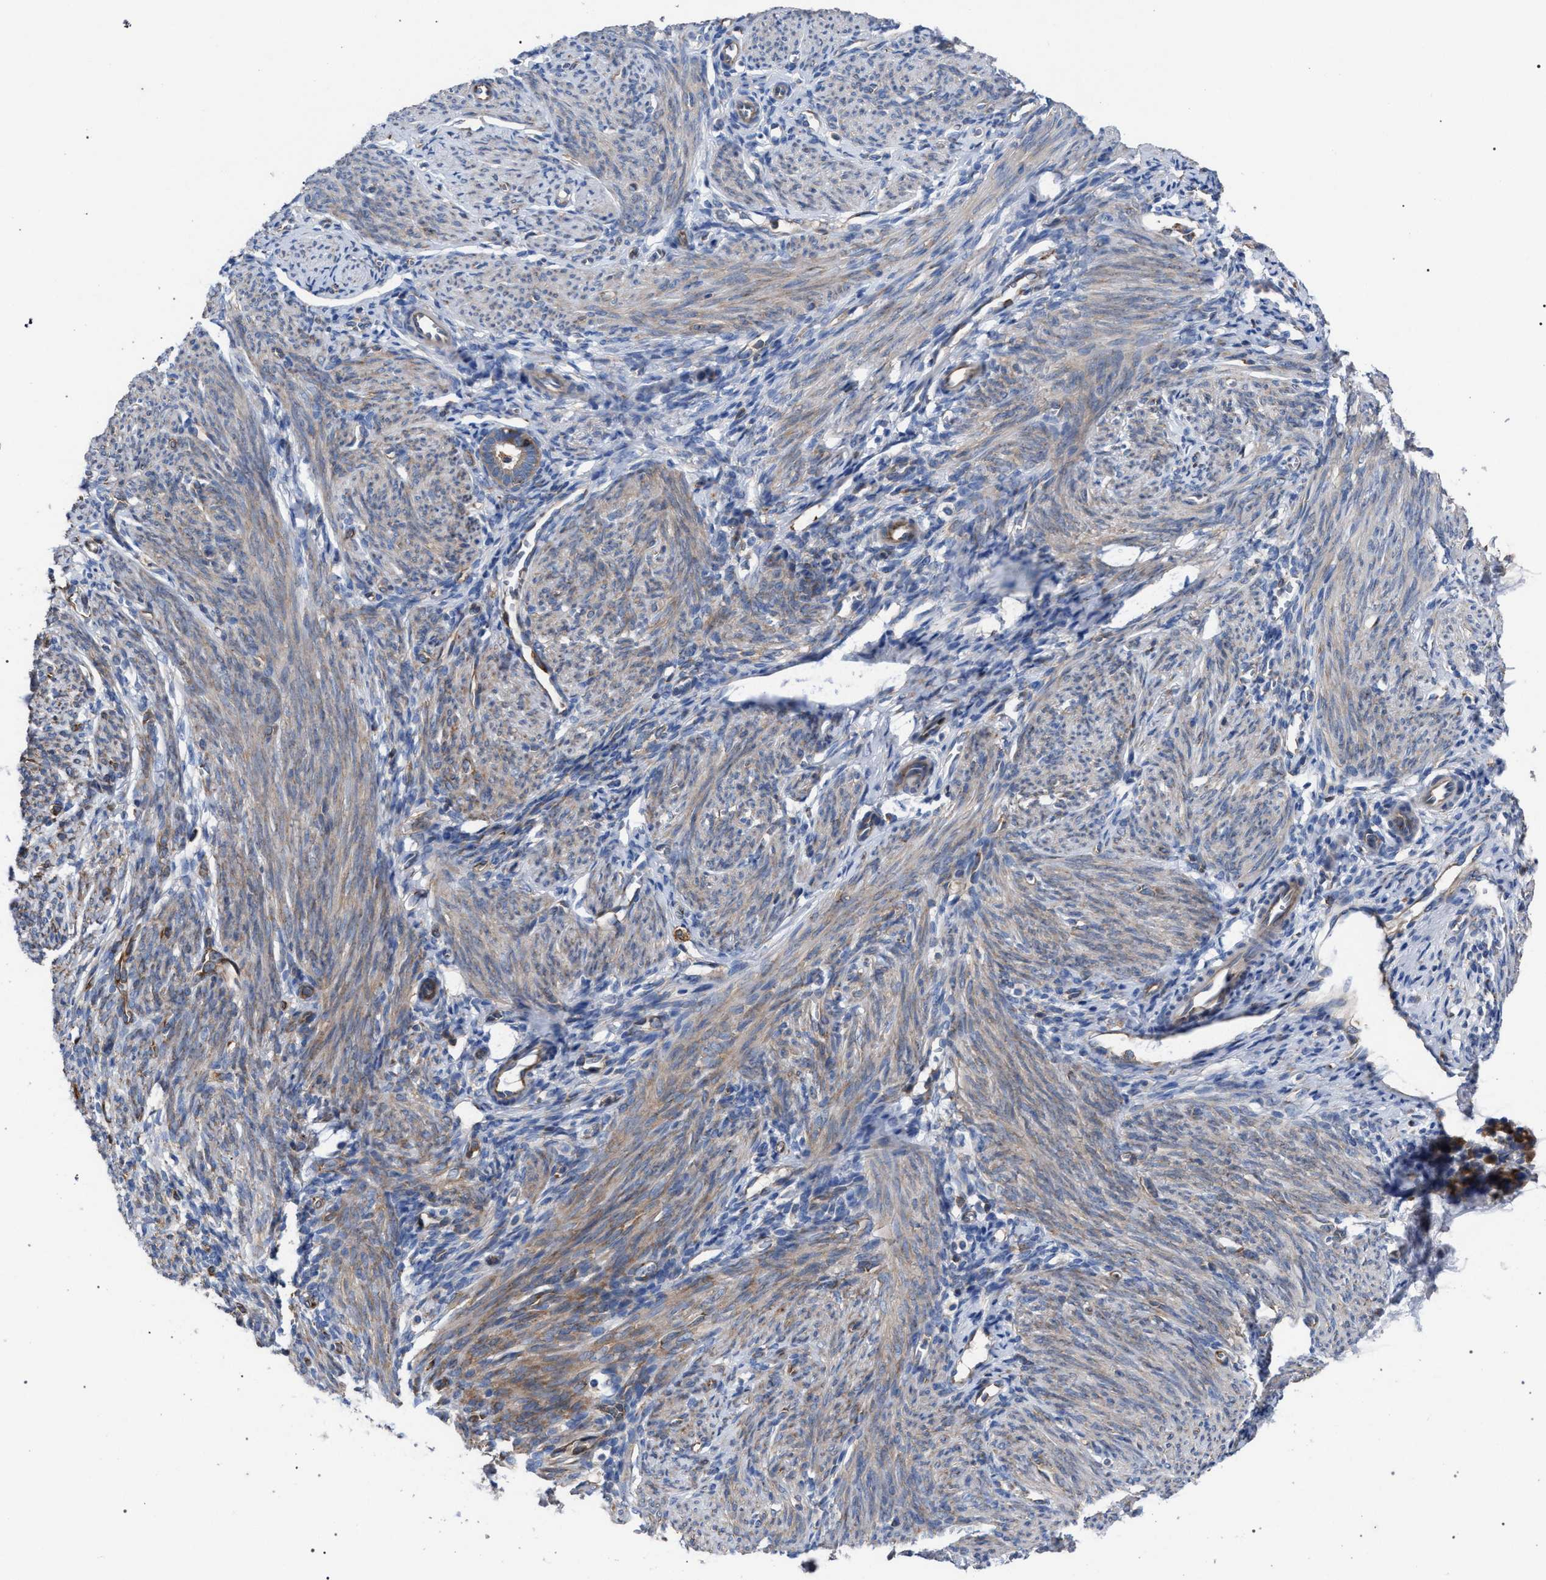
{"staining": {"intensity": "moderate", "quantity": ">75%", "location": "cytoplasmic/membranous"}, "tissue": "endometrium", "cell_type": "Glandular cells", "image_type": "normal", "snomed": [{"axis": "morphology", "description": "Normal tissue, NOS"}, {"axis": "morphology", "description": "Adenocarcinoma, NOS"}, {"axis": "topography", "description": "Endometrium"}], "caption": "IHC of benign endometrium demonstrates medium levels of moderate cytoplasmic/membranous expression in approximately >75% of glandular cells.", "gene": "CDR2L", "patient": {"sex": "female", "age": 57}}